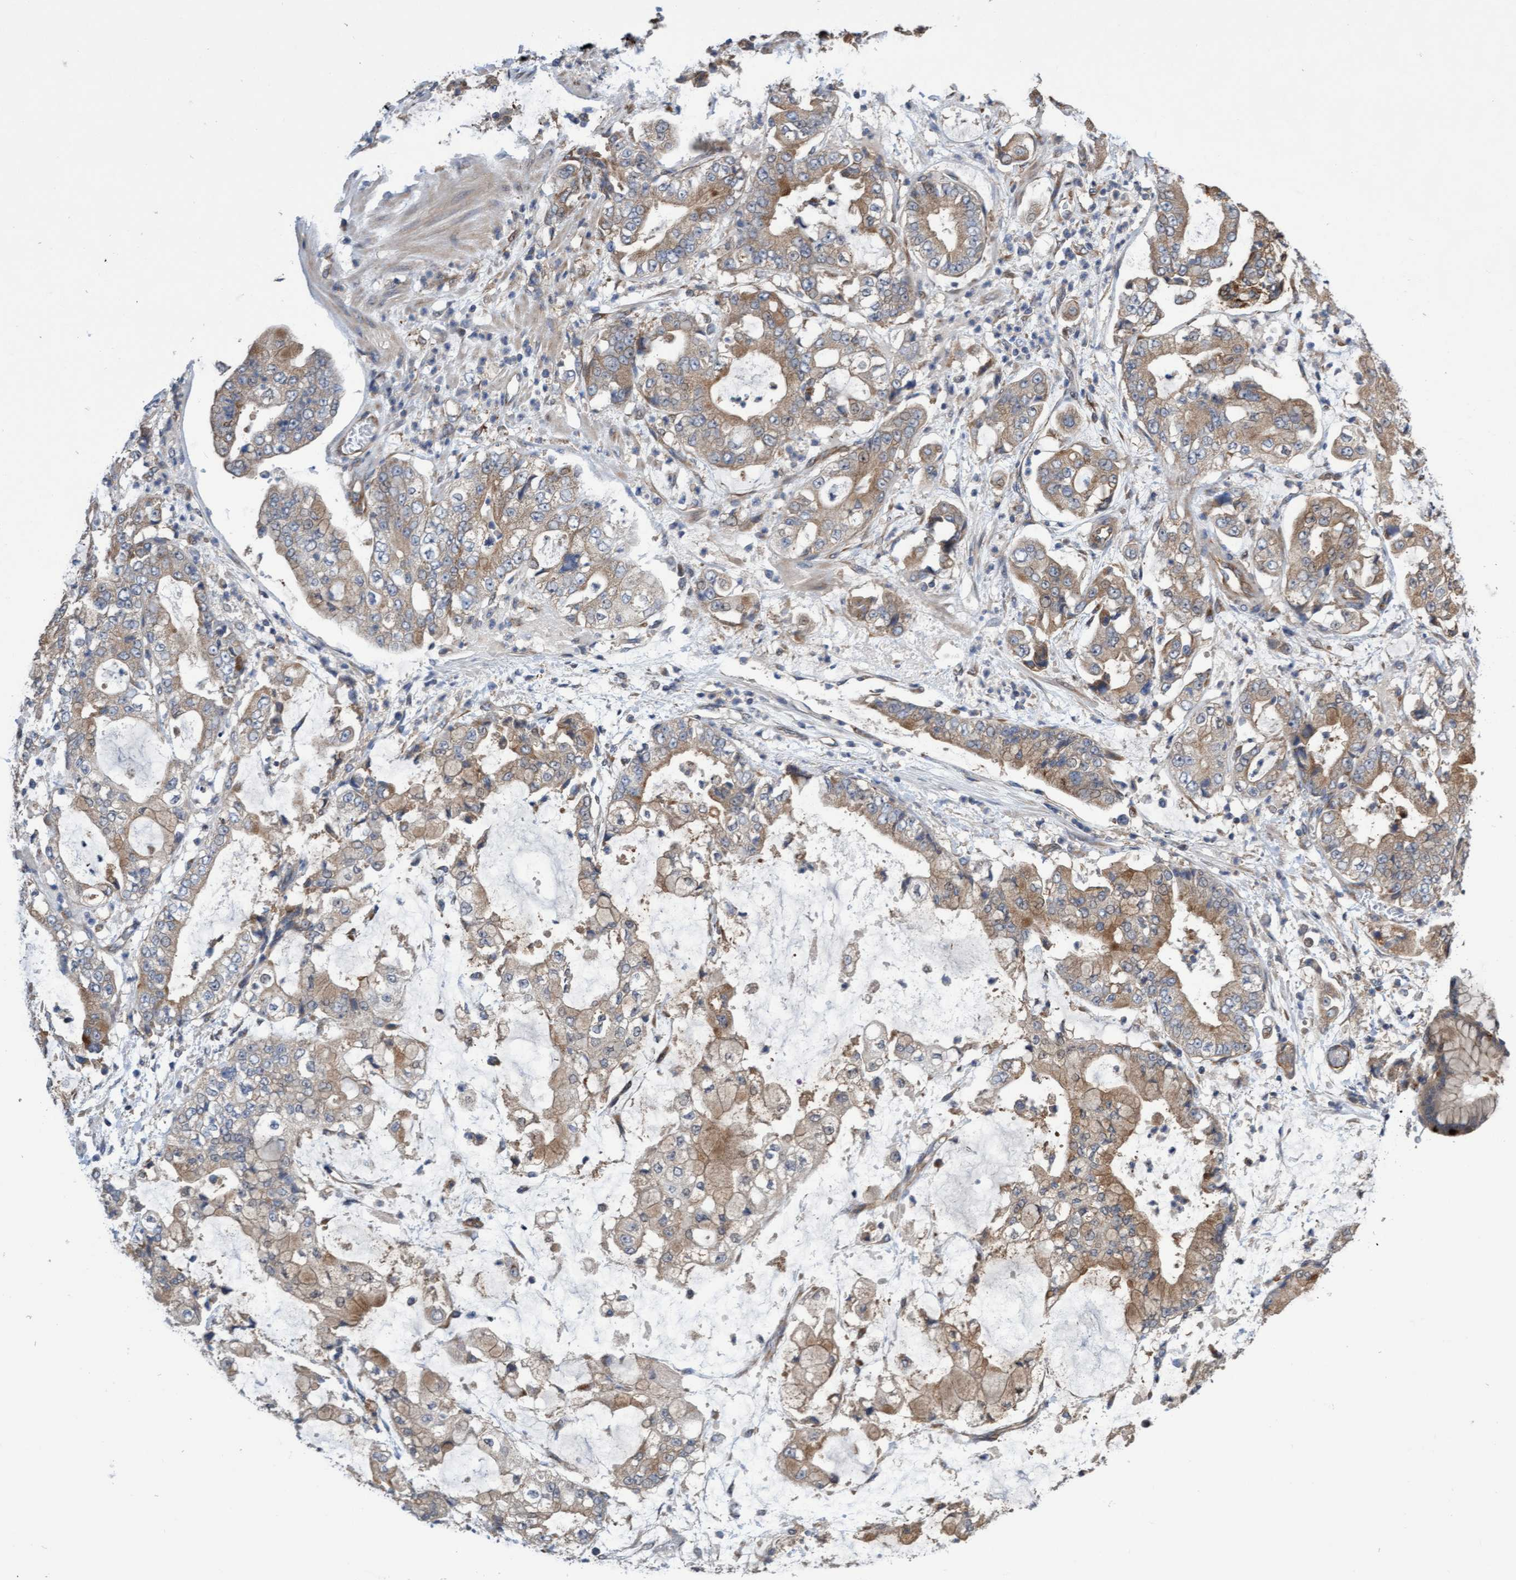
{"staining": {"intensity": "weak", "quantity": ">75%", "location": "cytoplasmic/membranous"}, "tissue": "stomach cancer", "cell_type": "Tumor cells", "image_type": "cancer", "snomed": [{"axis": "morphology", "description": "Adenocarcinoma, NOS"}, {"axis": "topography", "description": "Stomach"}], "caption": "Protein expression analysis of human stomach cancer reveals weak cytoplasmic/membranous staining in approximately >75% of tumor cells. The protein is shown in brown color, while the nuclei are stained blue.", "gene": "ITFG1", "patient": {"sex": "male", "age": 76}}